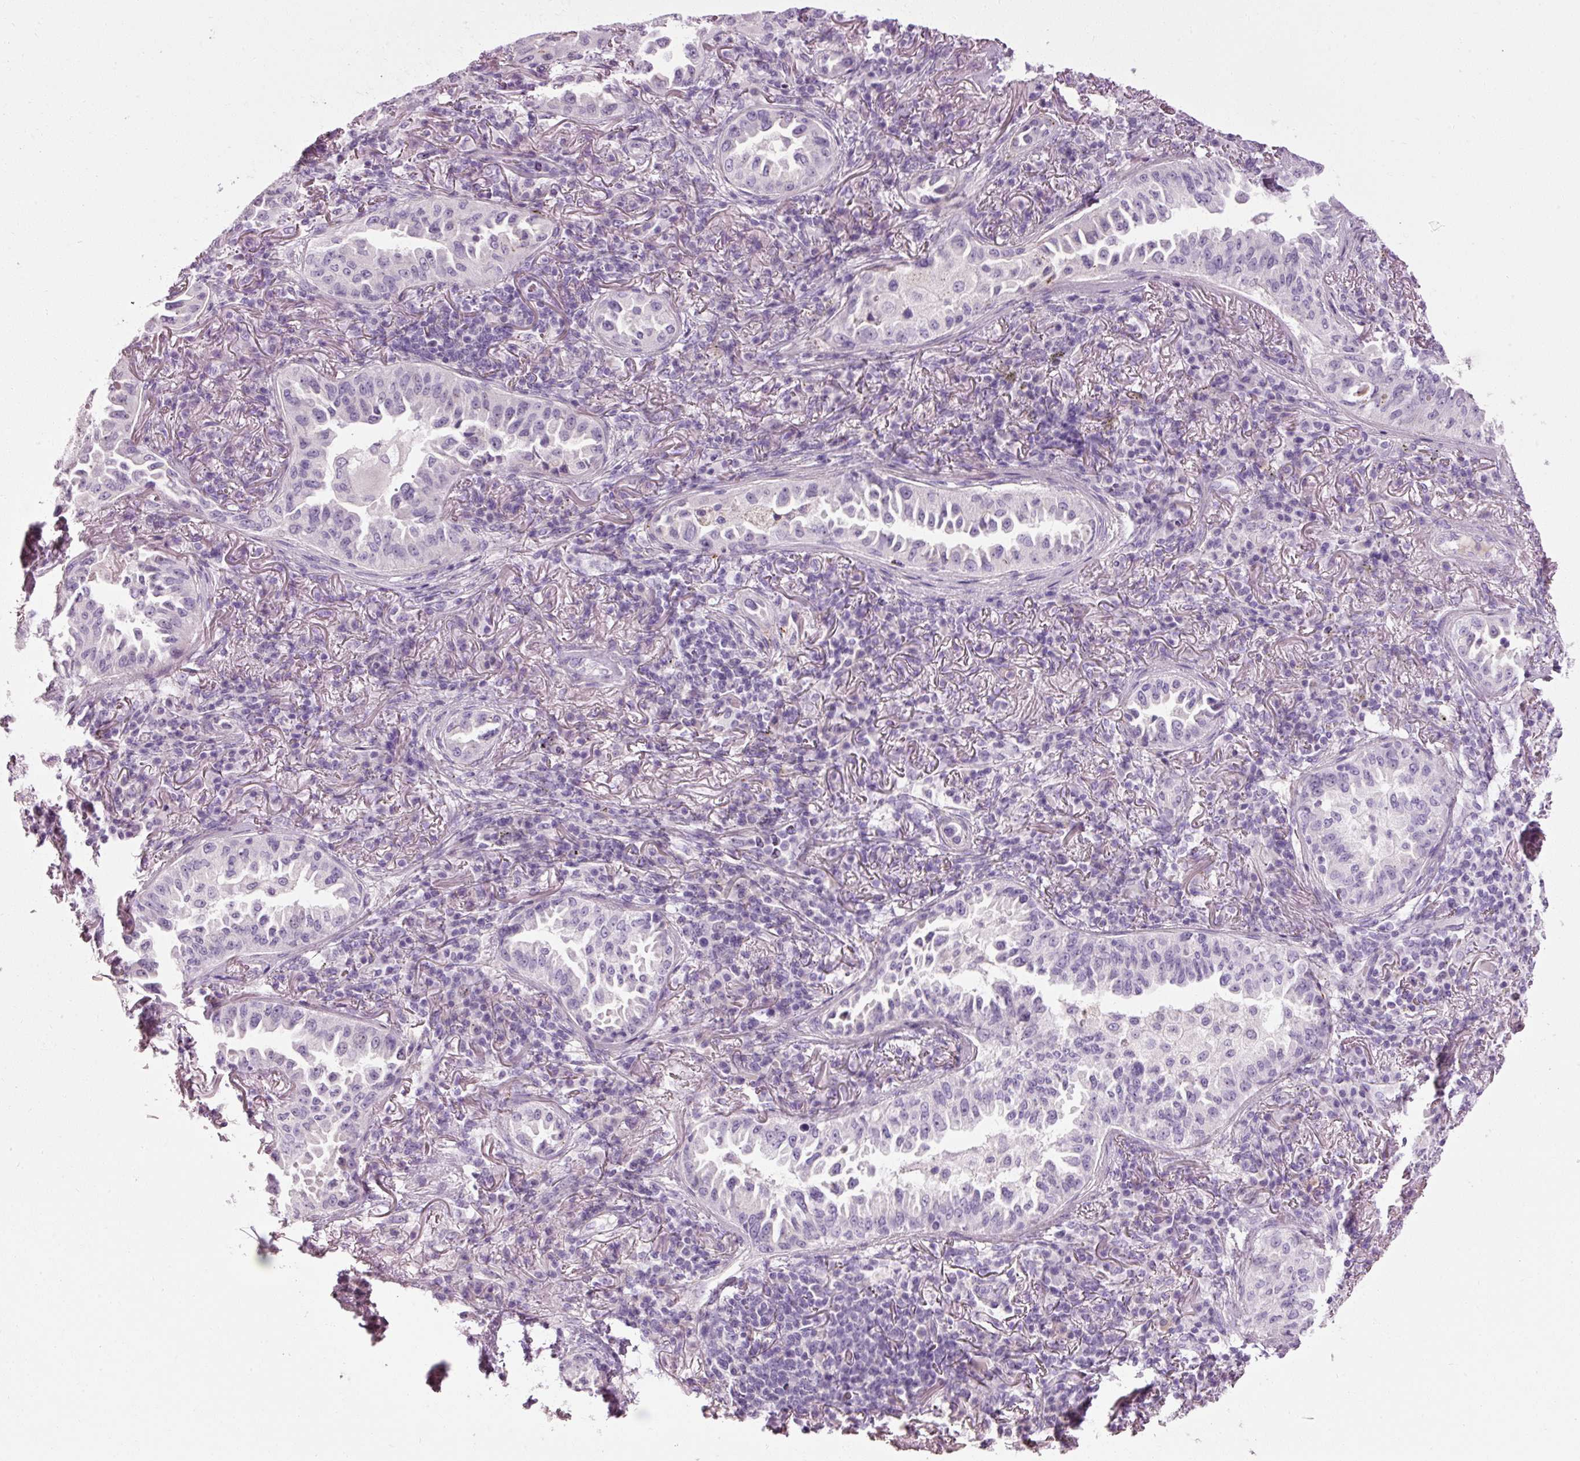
{"staining": {"intensity": "negative", "quantity": "none", "location": "none"}, "tissue": "lung cancer", "cell_type": "Tumor cells", "image_type": "cancer", "snomed": [{"axis": "morphology", "description": "Adenocarcinoma, NOS"}, {"axis": "topography", "description": "Lung"}], "caption": "There is no significant staining in tumor cells of adenocarcinoma (lung).", "gene": "MUC5AC", "patient": {"sex": "female", "age": 69}}